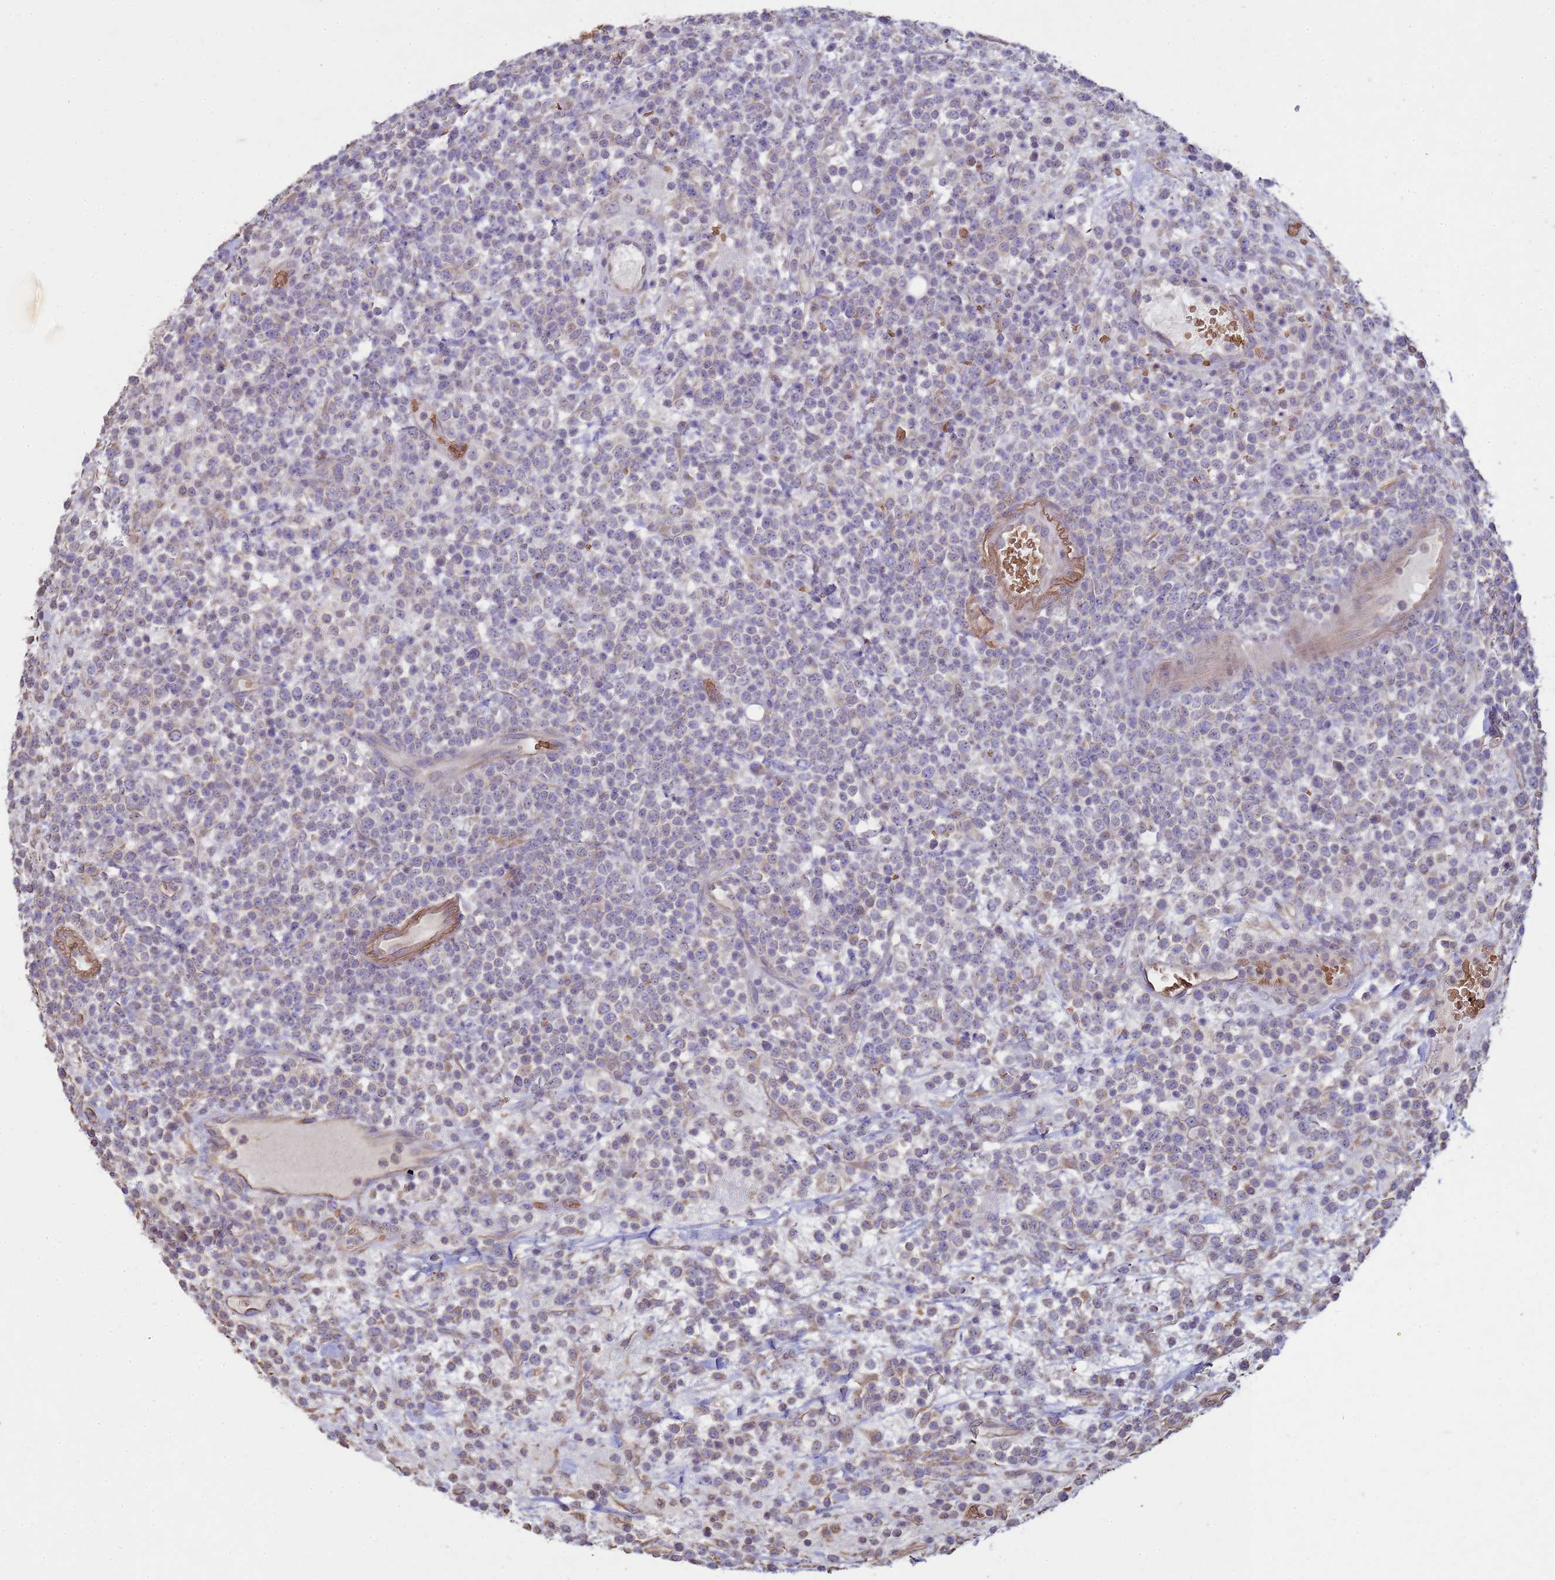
{"staining": {"intensity": "weak", "quantity": "<25%", "location": "cytoplasmic/membranous"}, "tissue": "lymphoma", "cell_type": "Tumor cells", "image_type": "cancer", "snomed": [{"axis": "morphology", "description": "Malignant lymphoma, non-Hodgkin's type, High grade"}, {"axis": "topography", "description": "Colon"}], "caption": "Histopathology image shows no protein positivity in tumor cells of lymphoma tissue.", "gene": "SGIP1", "patient": {"sex": "female", "age": 53}}